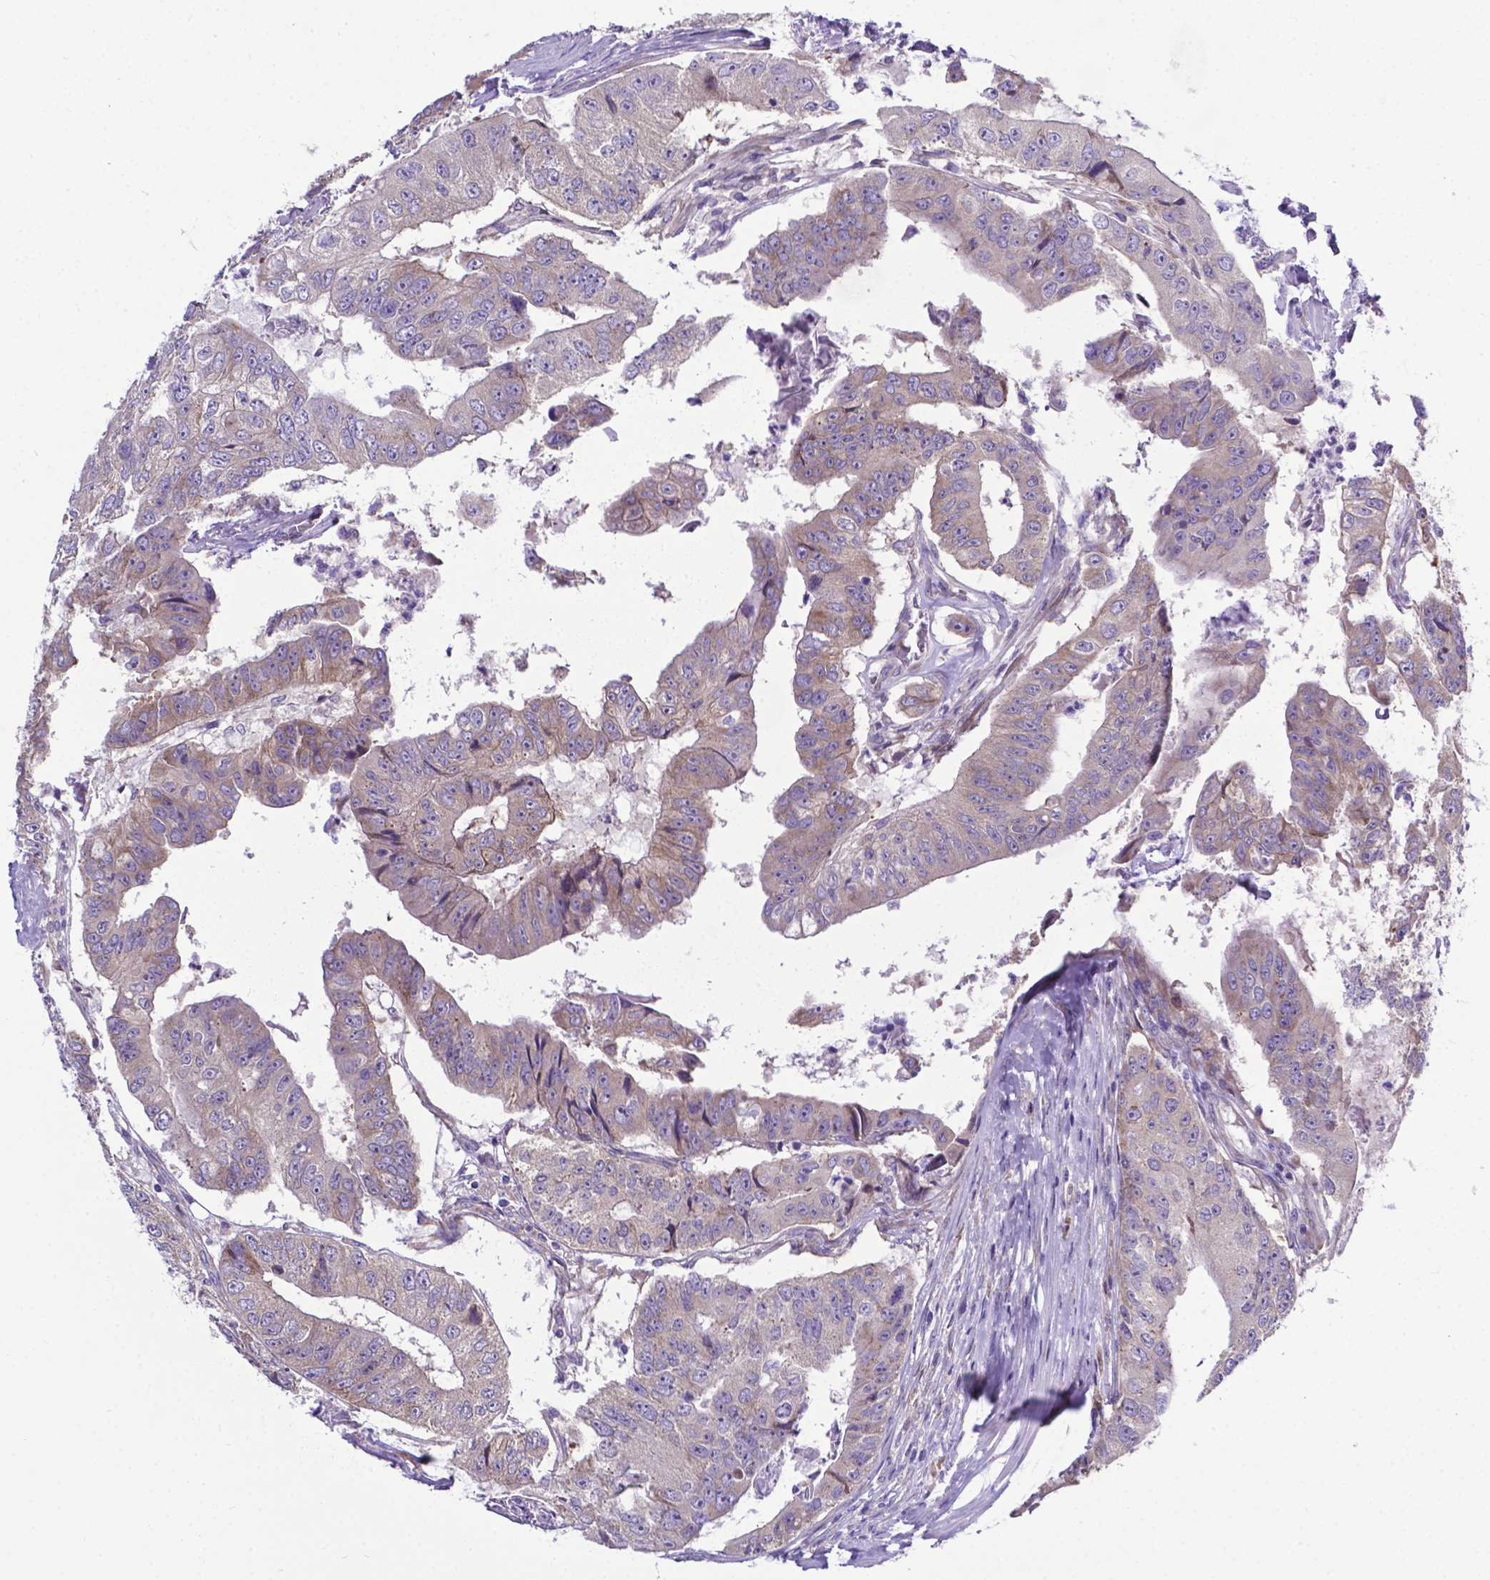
{"staining": {"intensity": "weak", "quantity": ">75%", "location": "cytoplasmic/membranous"}, "tissue": "colorectal cancer", "cell_type": "Tumor cells", "image_type": "cancer", "snomed": [{"axis": "morphology", "description": "Adenocarcinoma, NOS"}, {"axis": "topography", "description": "Colon"}], "caption": "Immunohistochemical staining of colorectal cancer shows low levels of weak cytoplasmic/membranous staining in approximately >75% of tumor cells.", "gene": "RPL6", "patient": {"sex": "female", "age": 67}}